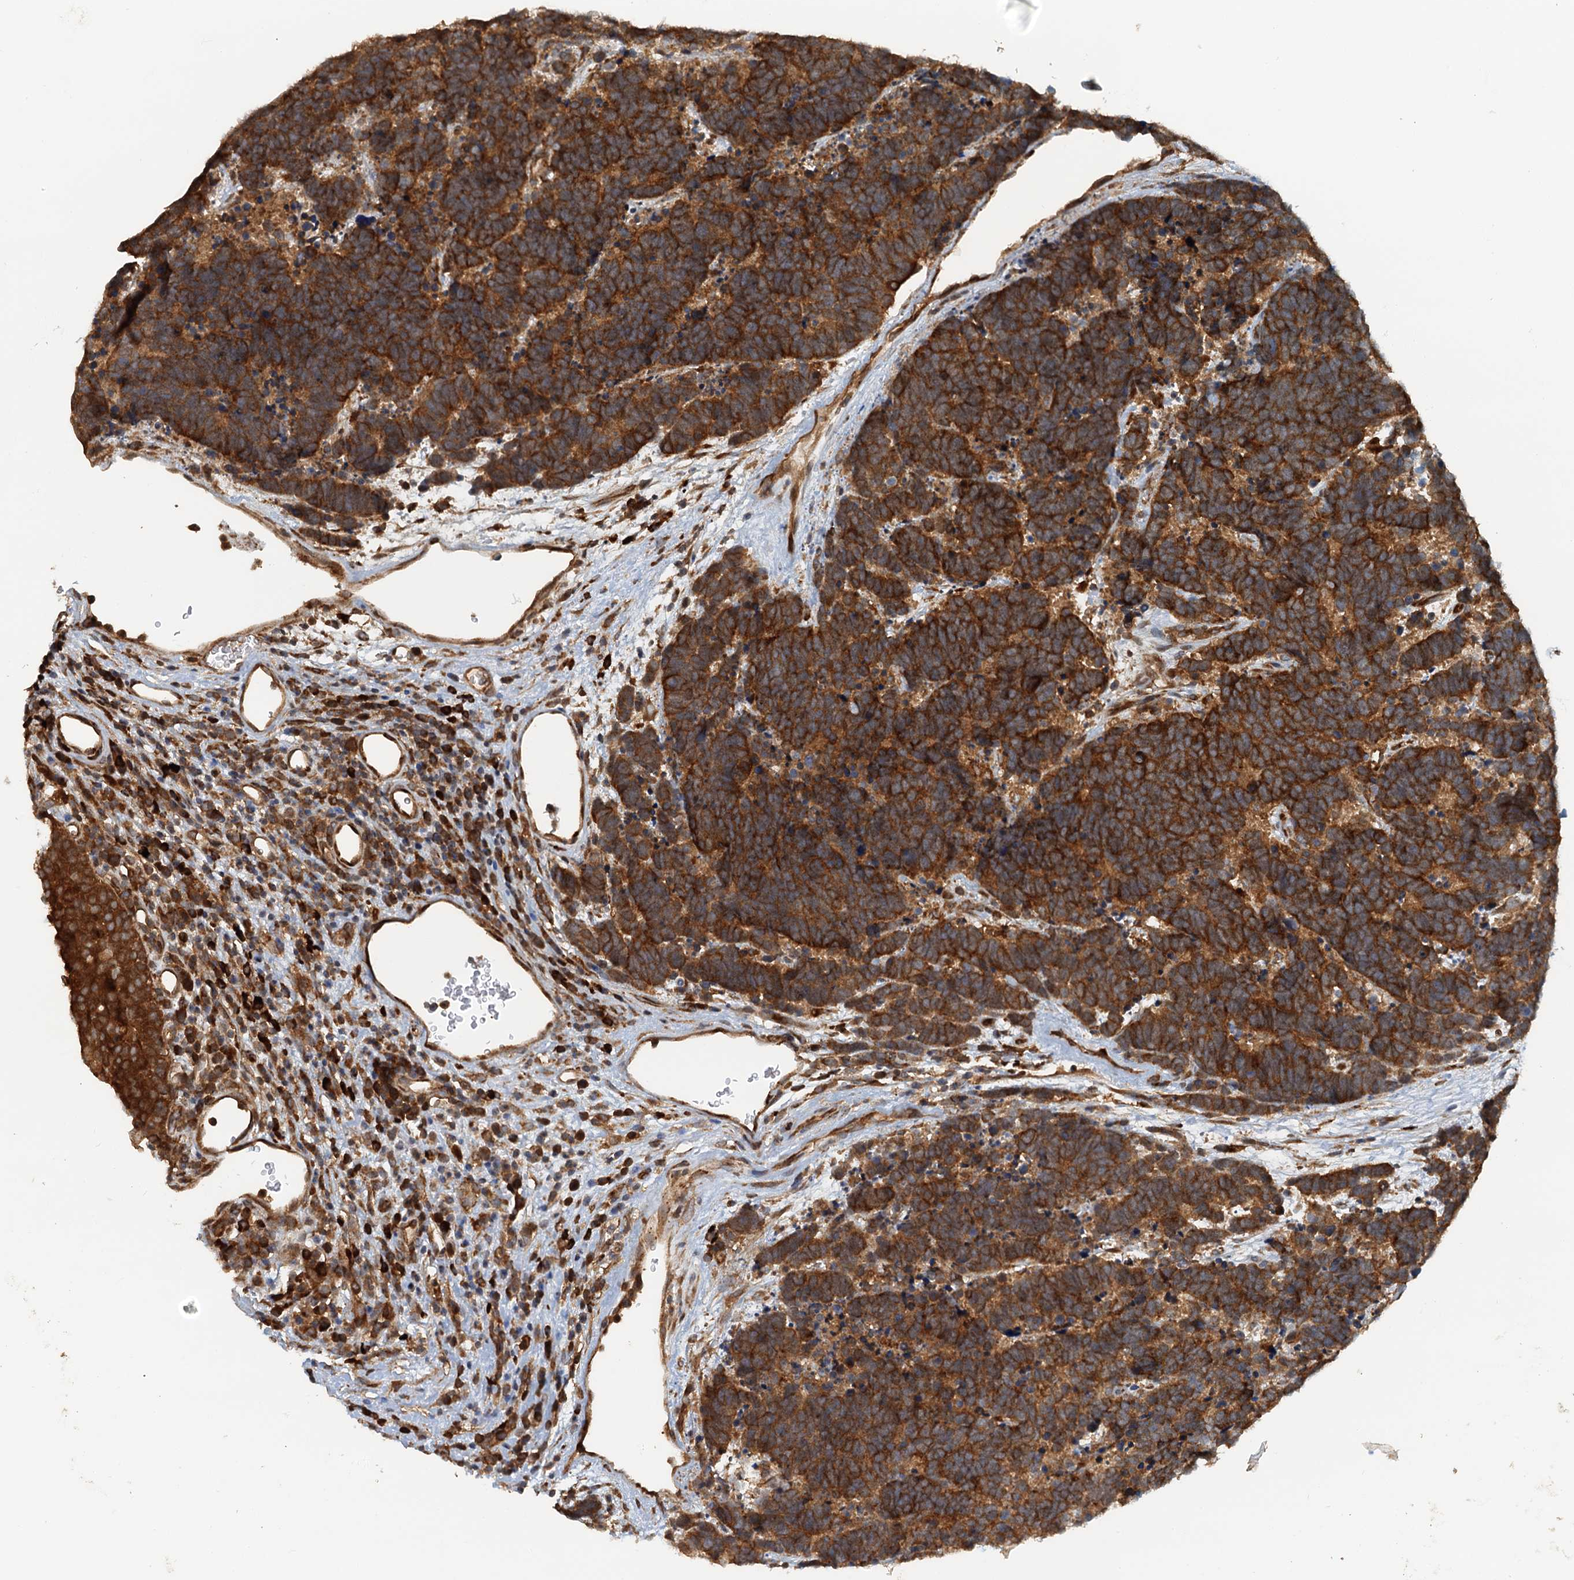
{"staining": {"intensity": "strong", "quantity": ">75%", "location": "cytoplasmic/membranous"}, "tissue": "carcinoid", "cell_type": "Tumor cells", "image_type": "cancer", "snomed": [{"axis": "morphology", "description": "Carcinoma, NOS"}, {"axis": "morphology", "description": "Carcinoid, malignant, NOS"}, {"axis": "topography", "description": "Urinary bladder"}], "caption": "Carcinoid stained with a protein marker exhibits strong staining in tumor cells.", "gene": "NIPAL3", "patient": {"sex": "male", "age": 57}}